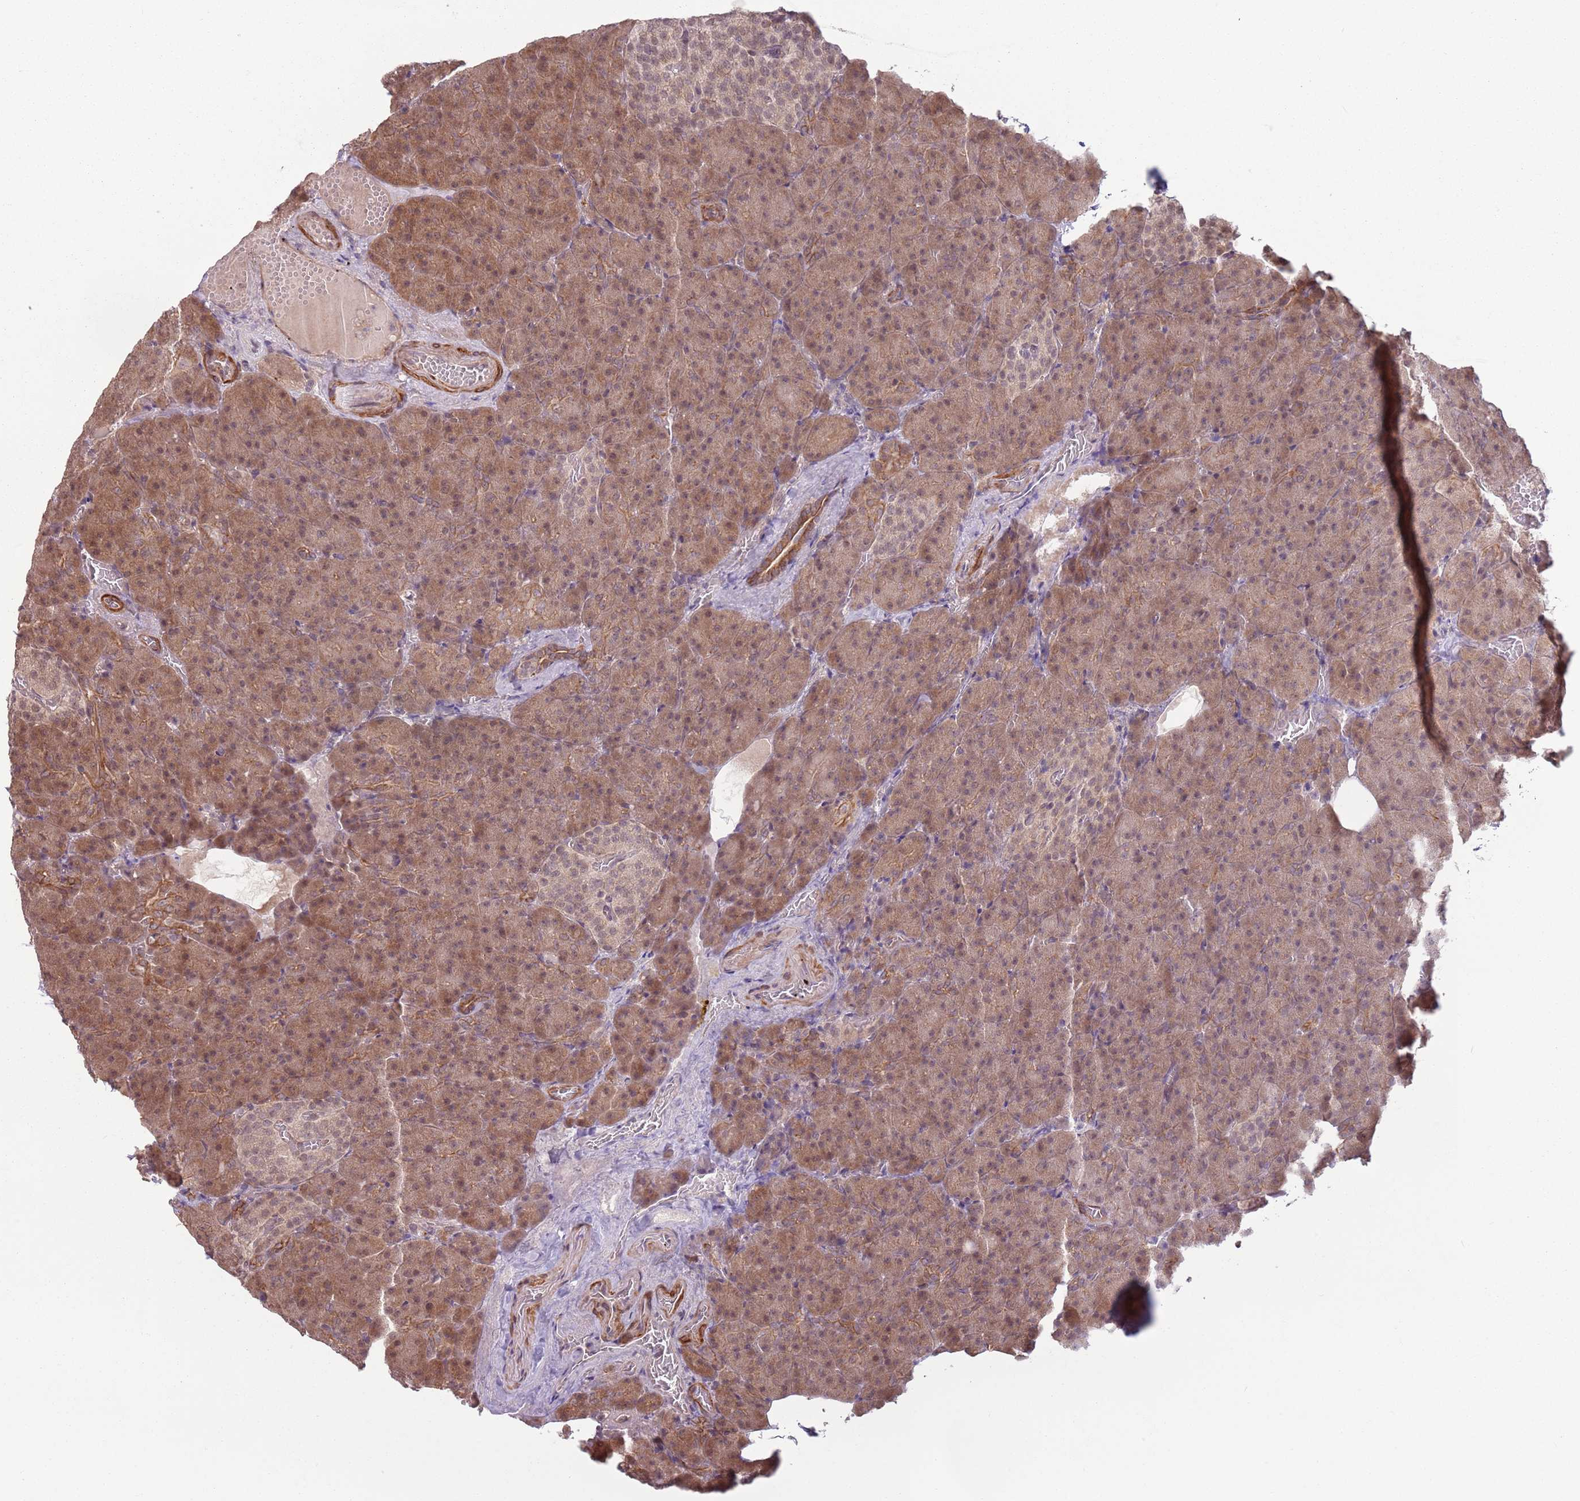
{"staining": {"intensity": "moderate", "quantity": ">75%", "location": "cytoplasmic/membranous"}, "tissue": "pancreas", "cell_type": "Exocrine glandular cells", "image_type": "normal", "snomed": [{"axis": "morphology", "description": "Normal tissue, NOS"}, {"axis": "topography", "description": "Pancreas"}], "caption": "Normal pancreas was stained to show a protein in brown. There is medium levels of moderate cytoplasmic/membranous positivity in approximately >75% of exocrine glandular cells. Nuclei are stained in blue.", "gene": "CCDC154", "patient": {"sex": "female", "age": 74}}